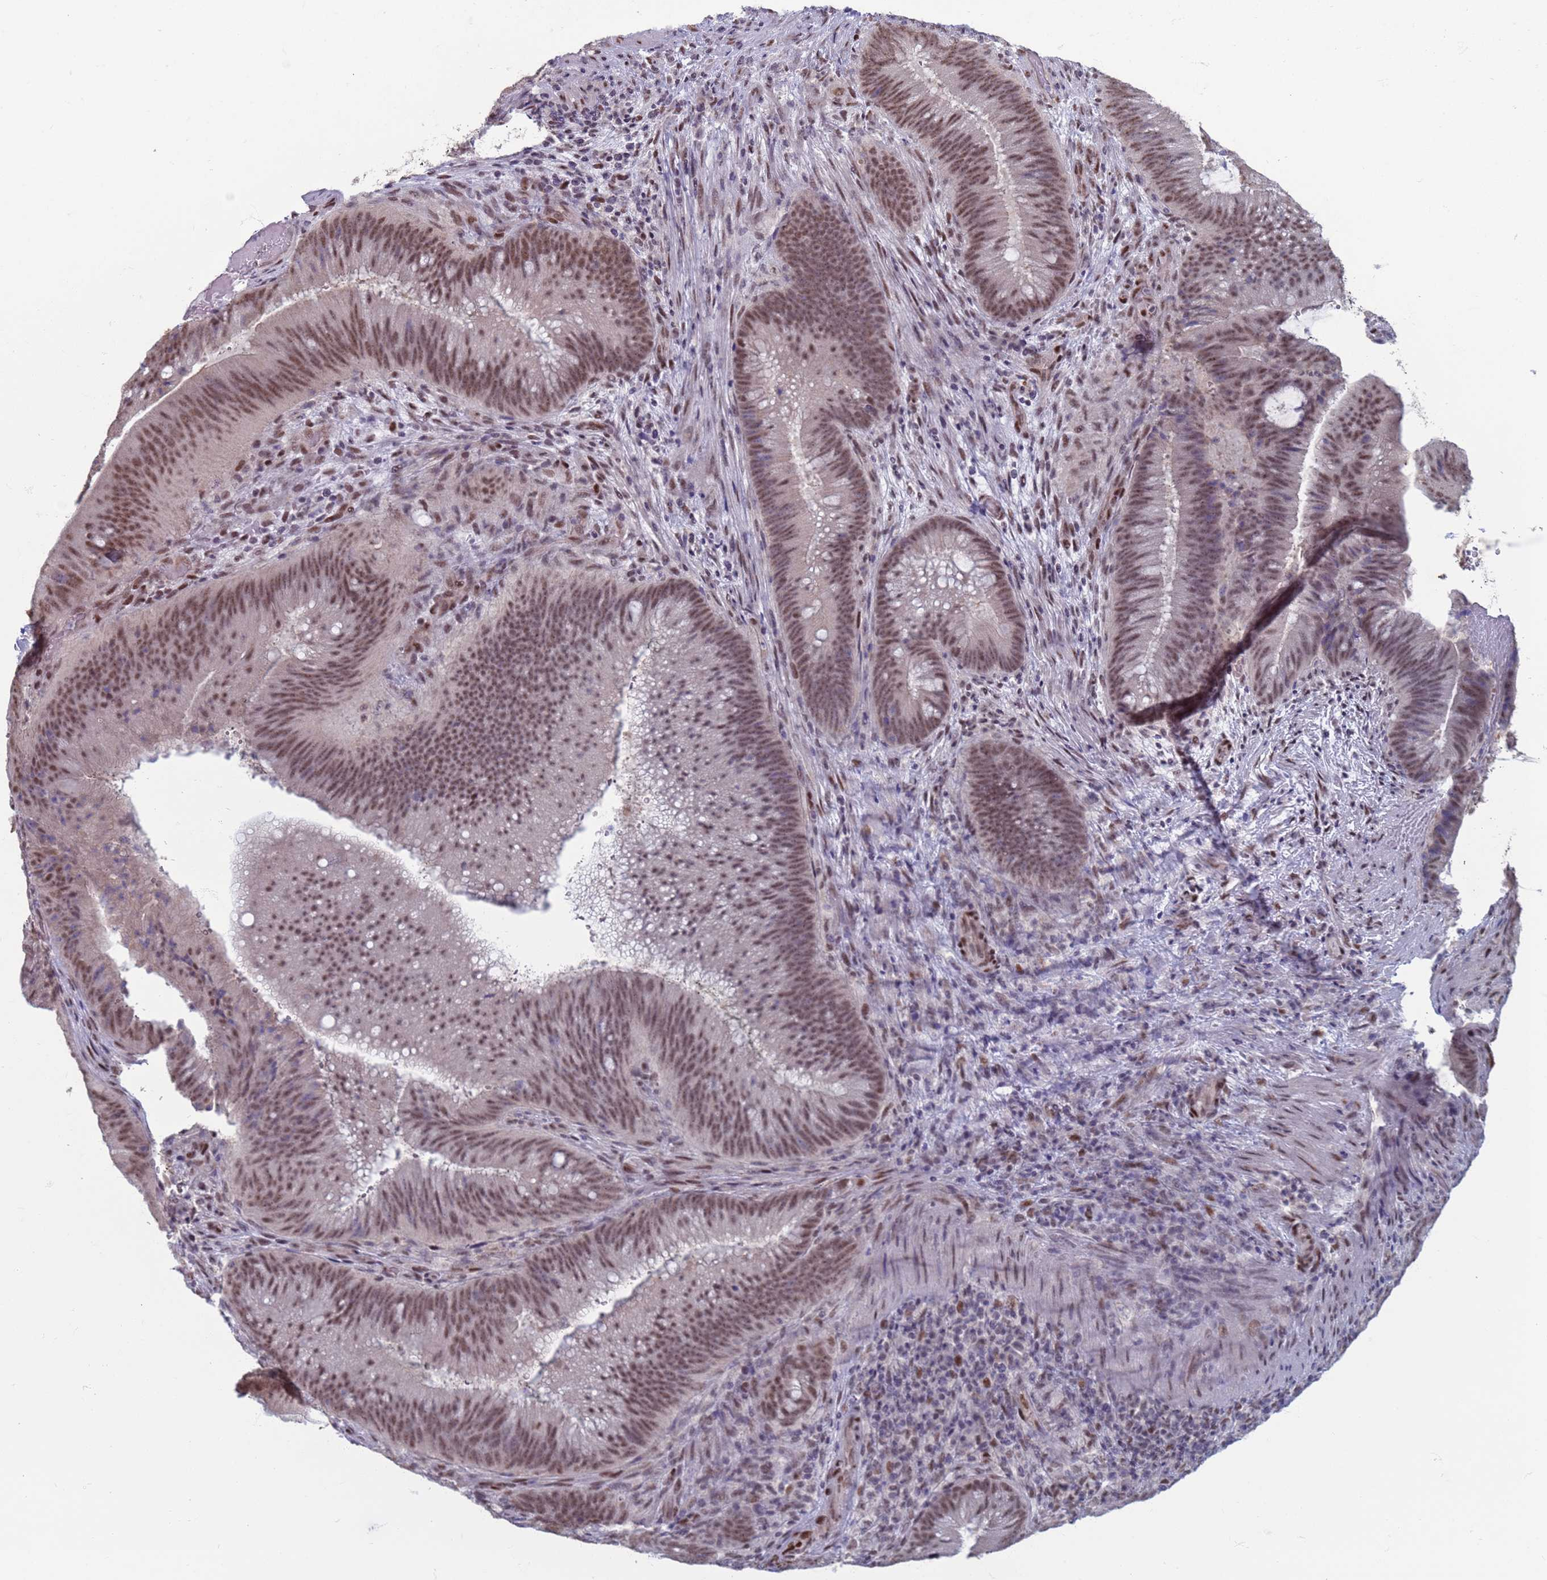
{"staining": {"intensity": "moderate", "quantity": ">75%", "location": "nuclear"}, "tissue": "colorectal cancer", "cell_type": "Tumor cells", "image_type": "cancer", "snomed": [{"axis": "morphology", "description": "Adenocarcinoma, NOS"}, {"axis": "topography", "description": "Colon"}], "caption": "High-power microscopy captured an IHC micrograph of colorectal cancer (adenocarcinoma), revealing moderate nuclear staining in approximately >75% of tumor cells. Using DAB (brown) and hematoxylin (blue) stains, captured at high magnification using brightfield microscopy.", "gene": "SAE1", "patient": {"sex": "female", "age": 43}}